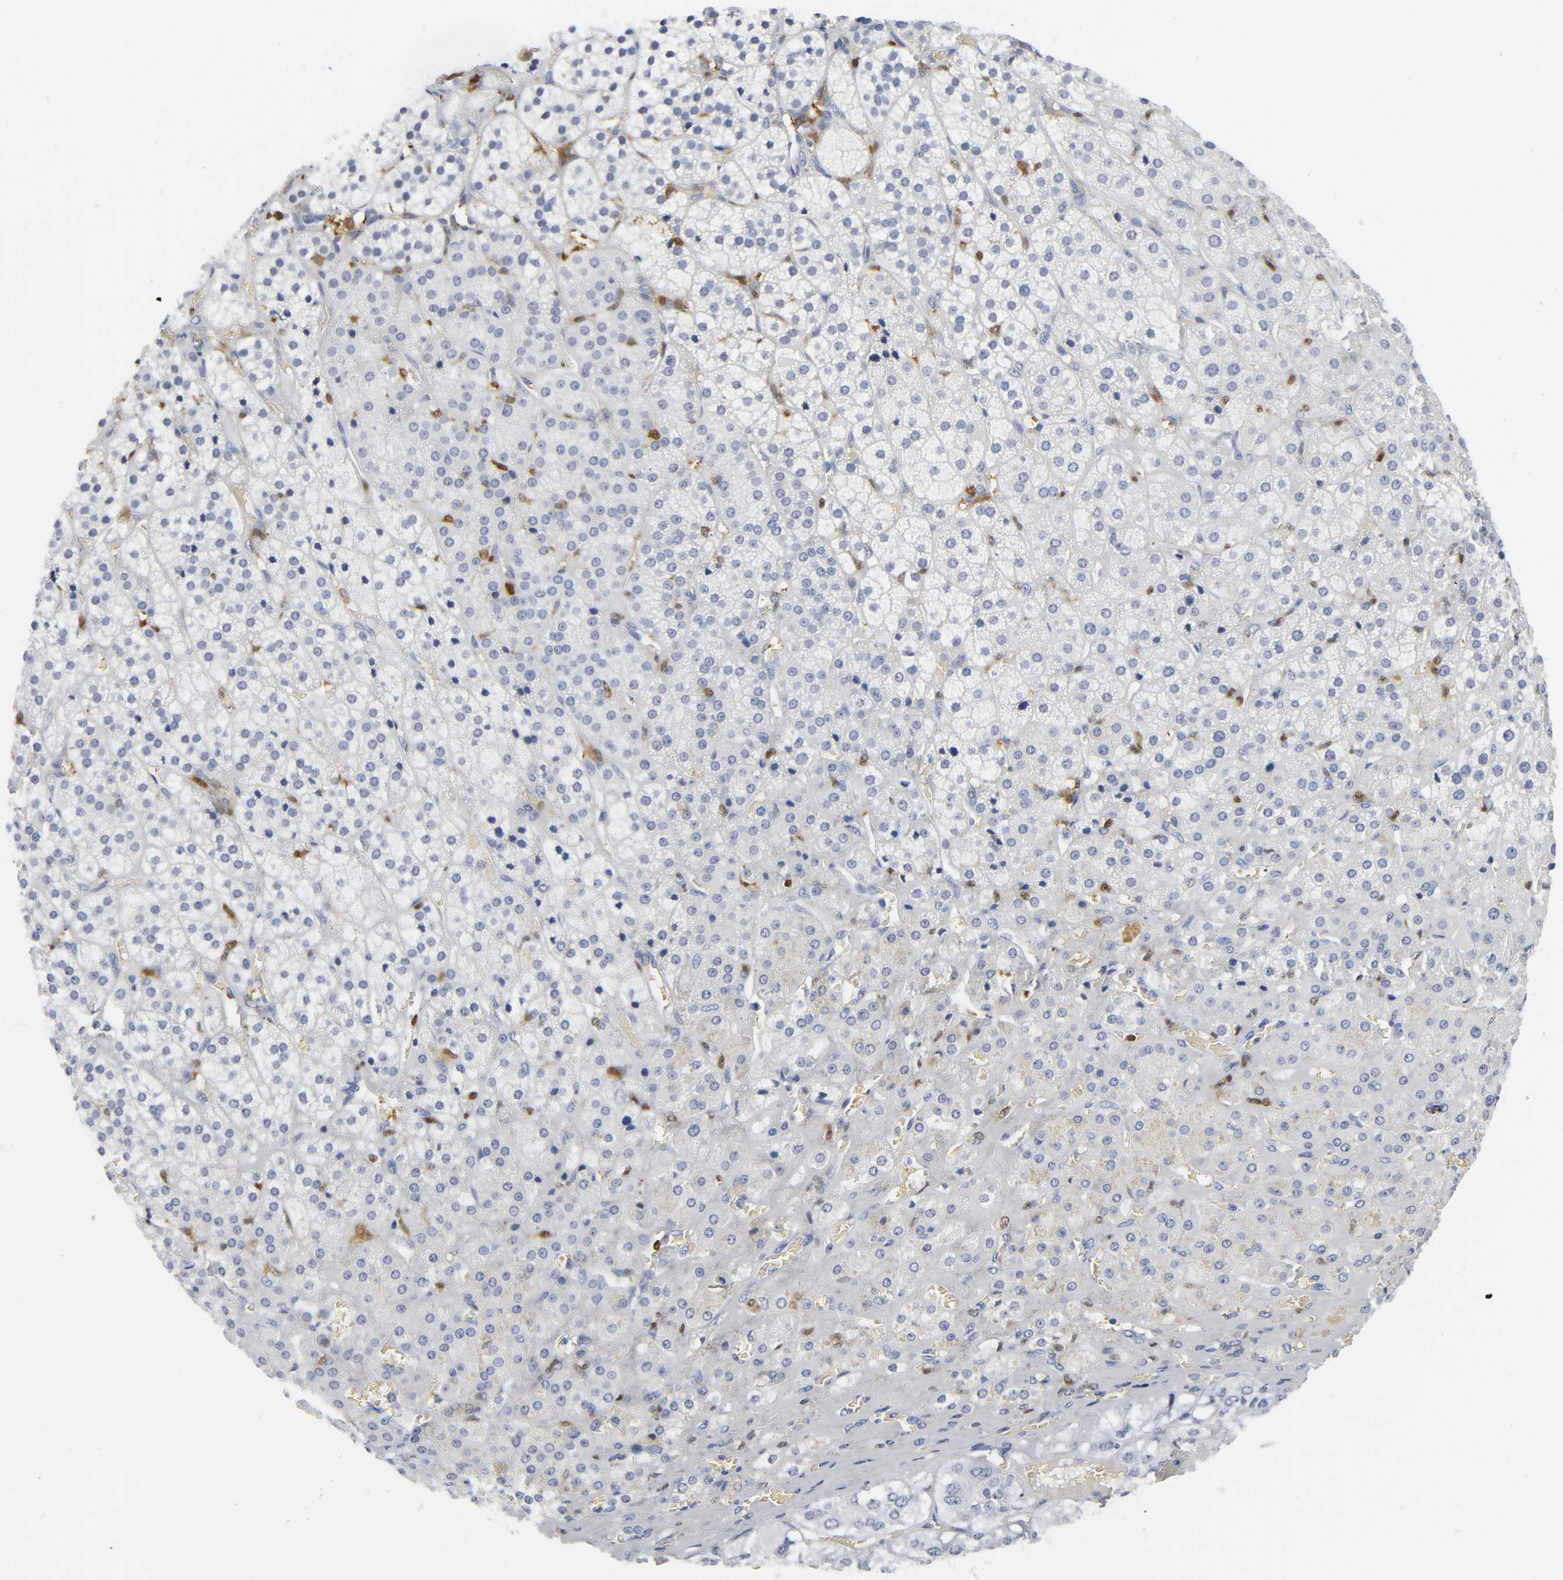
{"staining": {"intensity": "negative", "quantity": "none", "location": "none"}, "tissue": "adrenal gland", "cell_type": "Glandular cells", "image_type": "normal", "snomed": [{"axis": "morphology", "description": "Normal tissue, NOS"}, {"axis": "topography", "description": "Adrenal gland"}], "caption": "DAB immunohistochemical staining of normal human adrenal gland shows no significant staining in glandular cells. (DAB (3,3'-diaminobenzidine) immunohistochemistry (IHC) with hematoxylin counter stain).", "gene": "DOK2", "patient": {"sex": "female", "age": 71}}